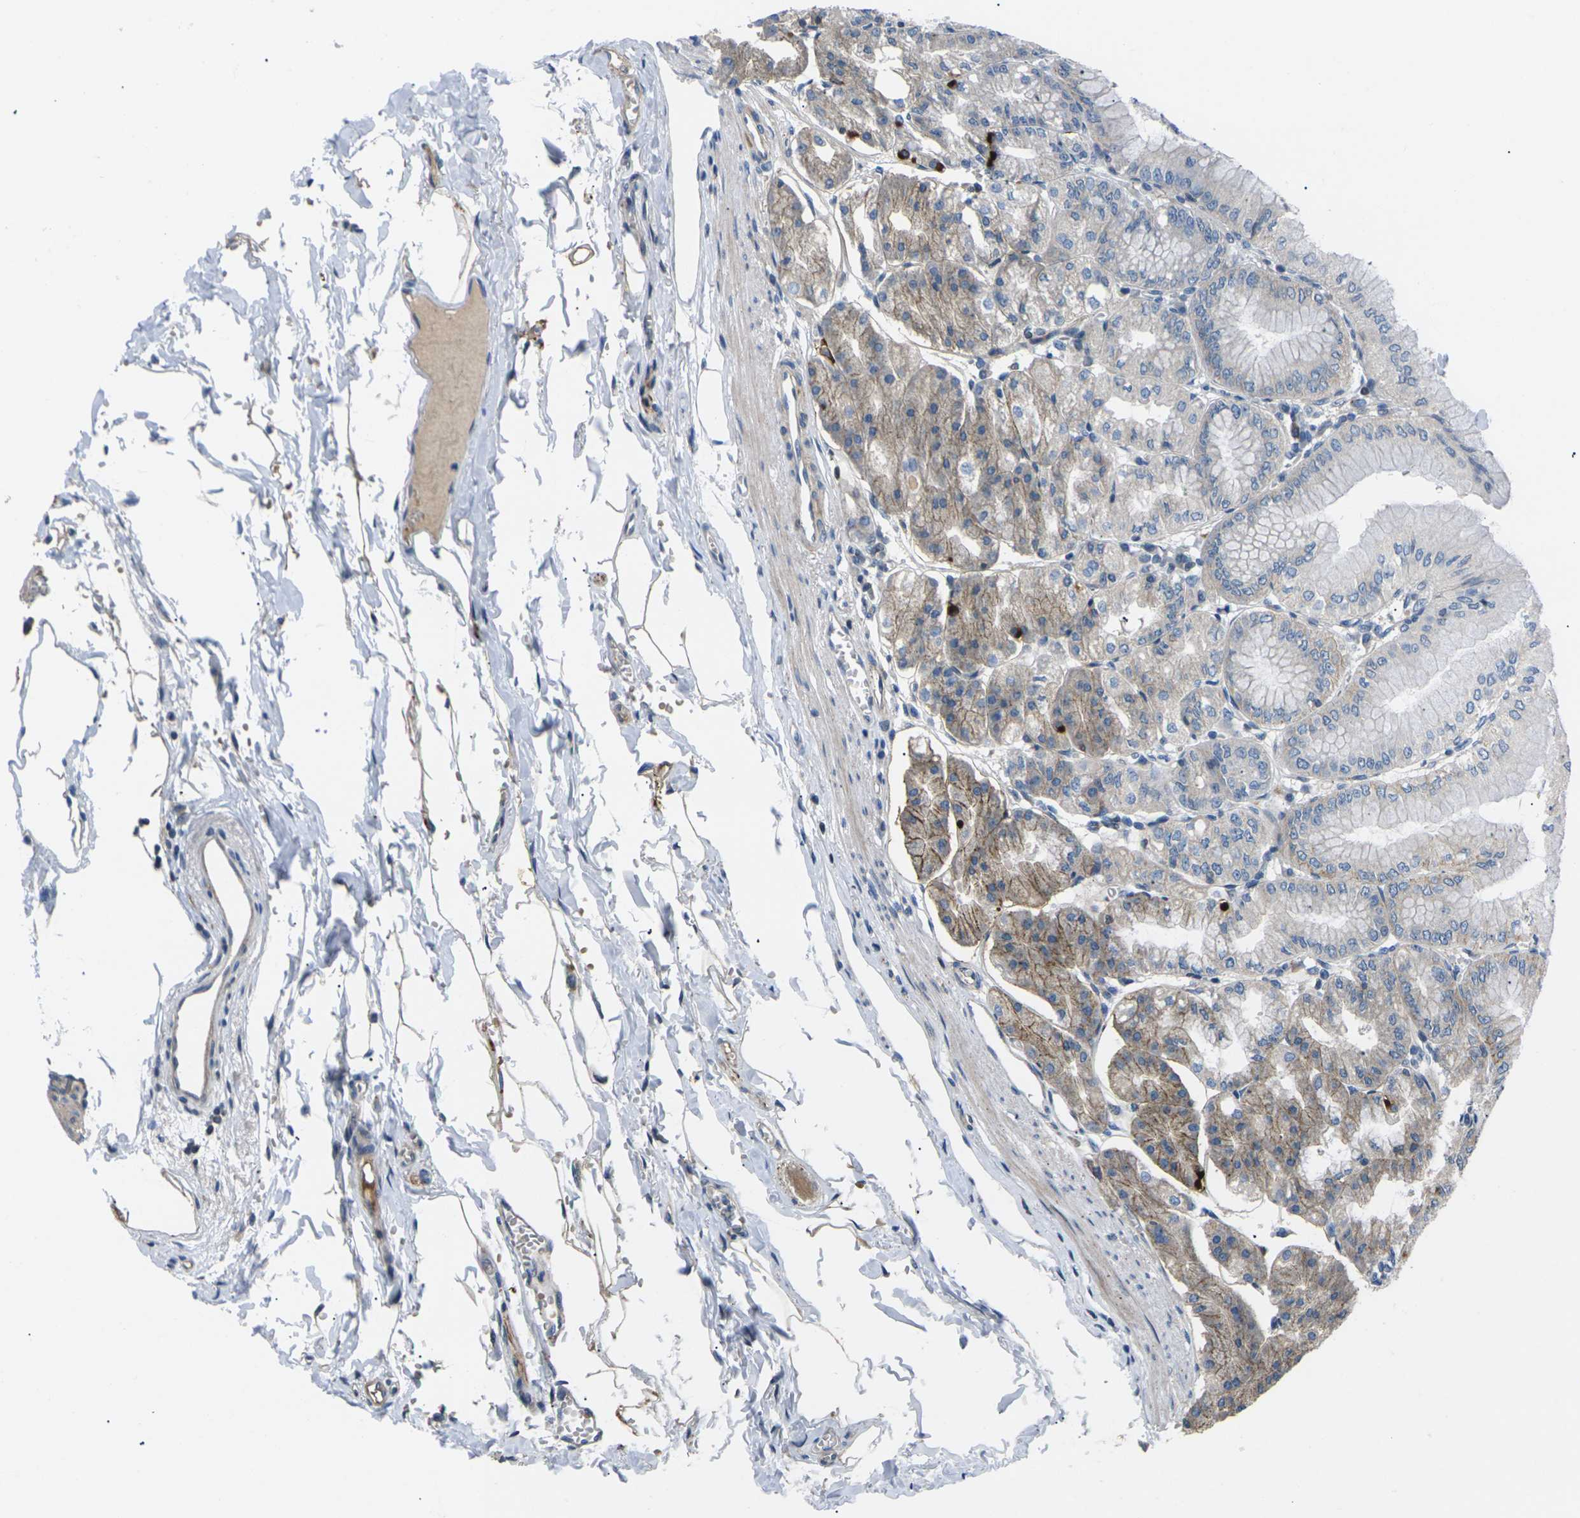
{"staining": {"intensity": "moderate", "quantity": "<25%", "location": "cytoplasmic/membranous"}, "tissue": "stomach", "cell_type": "Glandular cells", "image_type": "normal", "snomed": [{"axis": "morphology", "description": "Normal tissue, NOS"}, {"axis": "topography", "description": "Stomach, lower"}], "caption": "A high-resolution micrograph shows IHC staining of benign stomach, which exhibits moderate cytoplasmic/membranous staining in about <25% of glandular cells.", "gene": "RPS6KA3", "patient": {"sex": "male", "age": 71}}